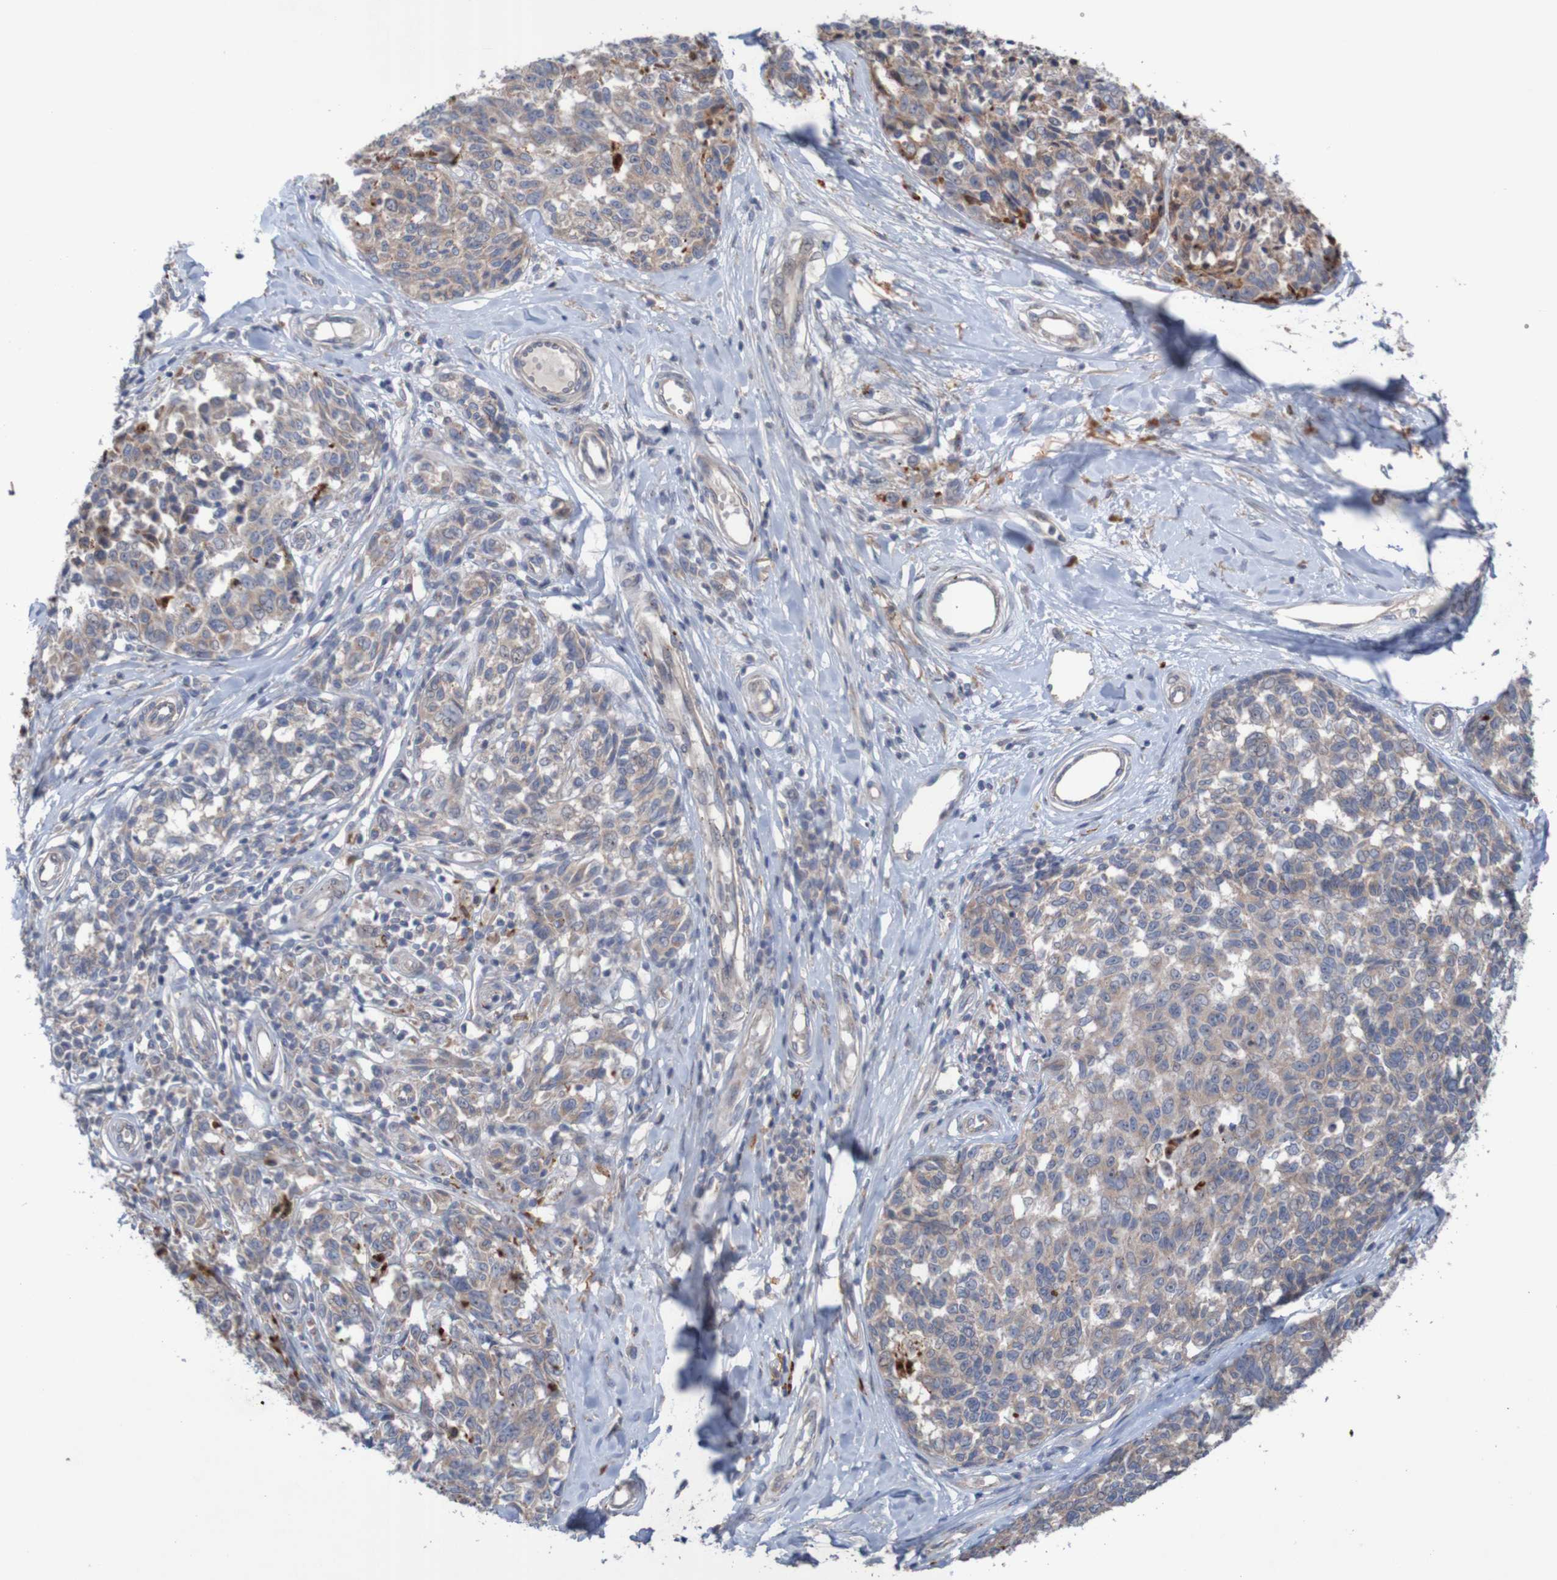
{"staining": {"intensity": "weak", "quantity": ">75%", "location": "cytoplasmic/membranous"}, "tissue": "melanoma", "cell_type": "Tumor cells", "image_type": "cancer", "snomed": [{"axis": "morphology", "description": "Malignant melanoma, NOS"}, {"axis": "topography", "description": "Skin"}], "caption": "Weak cytoplasmic/membranous protein positivity is present in about >75% of tumor cells in malignant melanoma.", "gene": "ANGPT4", "patient": {"sex": "female", "age": 64}}